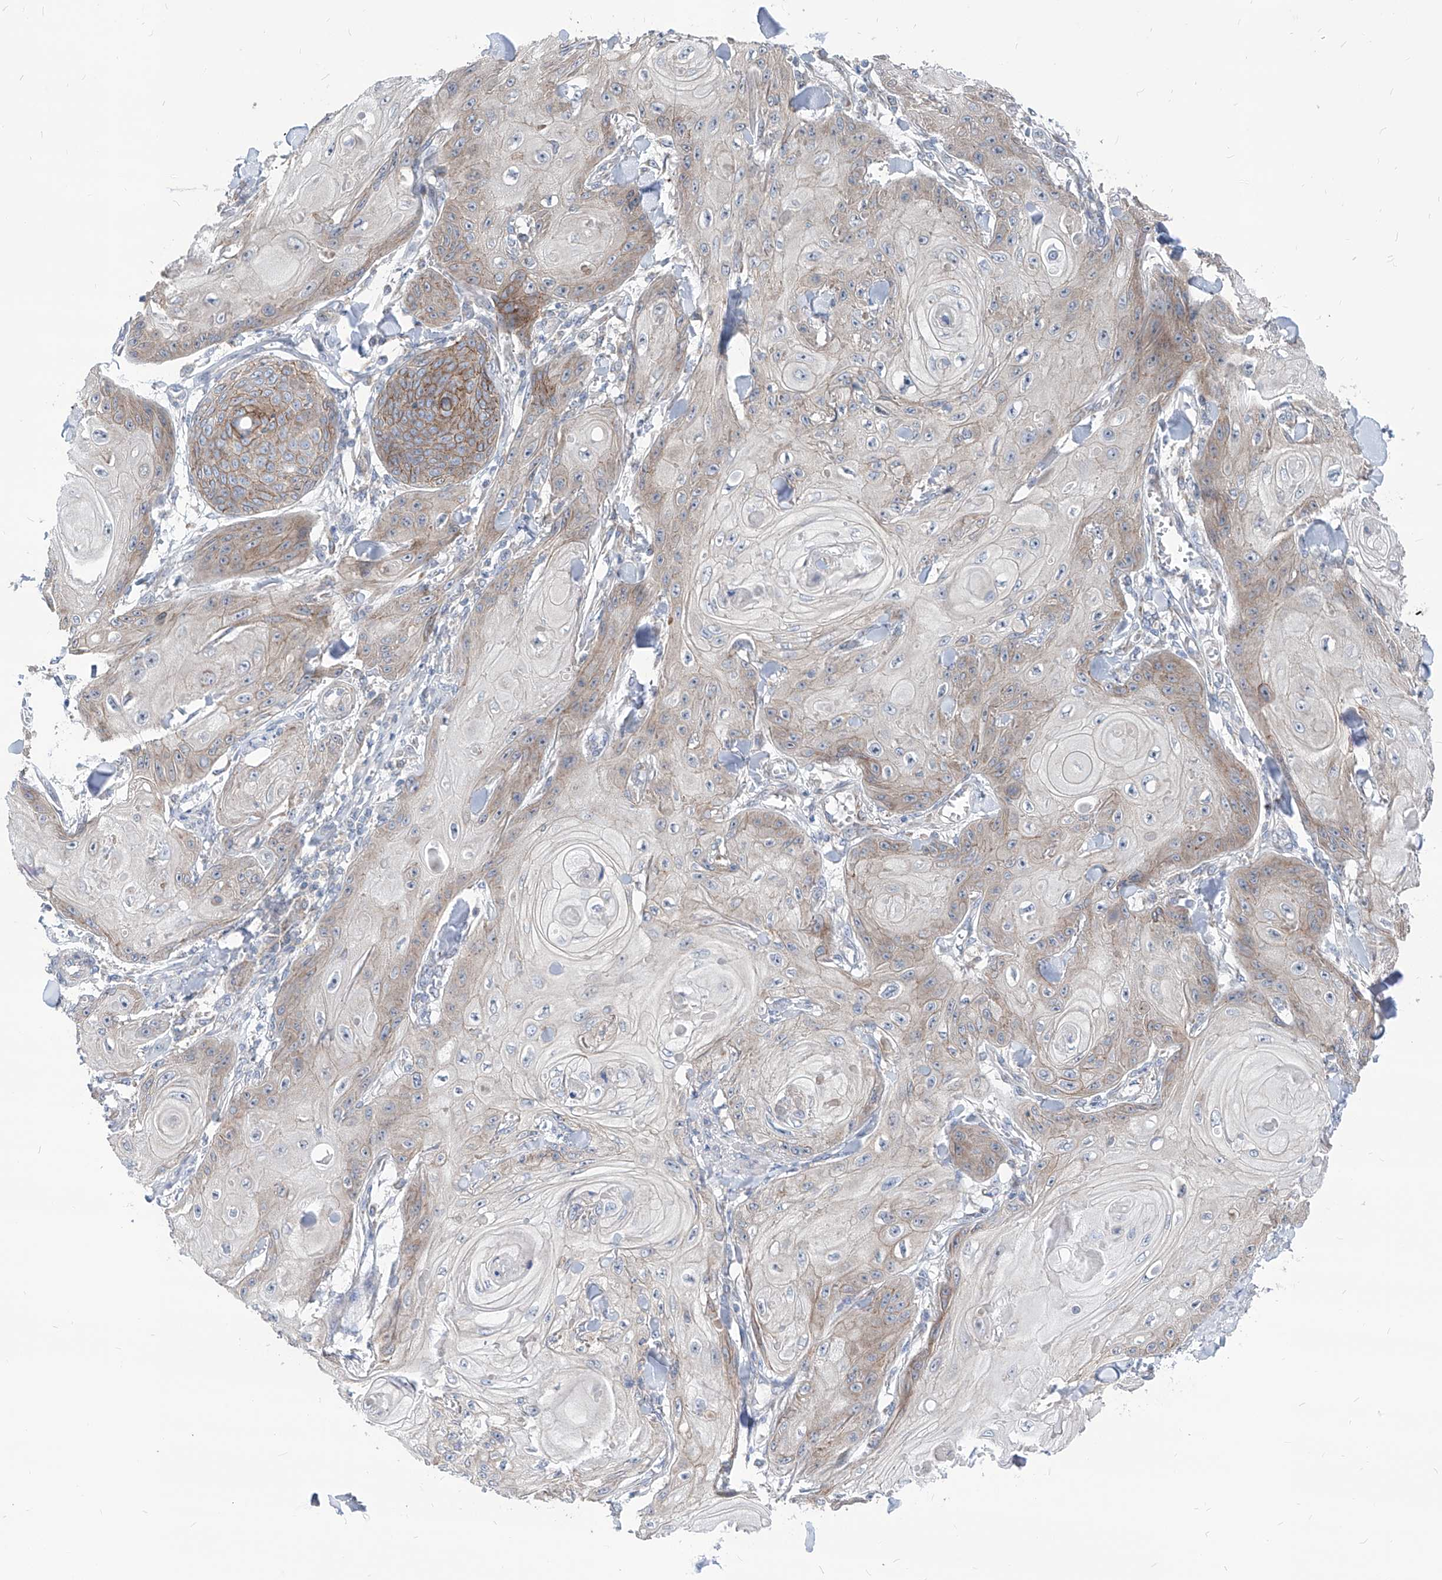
{"staining": {"intensity": "weak", "quantity": "25%-75%", "location": "cytoplasmic/membranous"}, "tissue": "skin cancer", "cell_type": "Tumor cells", "image_type": "cancer", "snomed": [{"axis": "morphology", "description": "Squamous cell carcinoma, NOS"}, {"axis": "topography", "description": "Skin"}], "caption": "Brown immunohistochemical staining in skin cancer (squamous cell carcinoma) displays weak cytoplasmic/membranous expression in approximately 25%-75% of tumor cells.", "gene": "AGPS", "patient": {"sex": "male", "age": 74}}